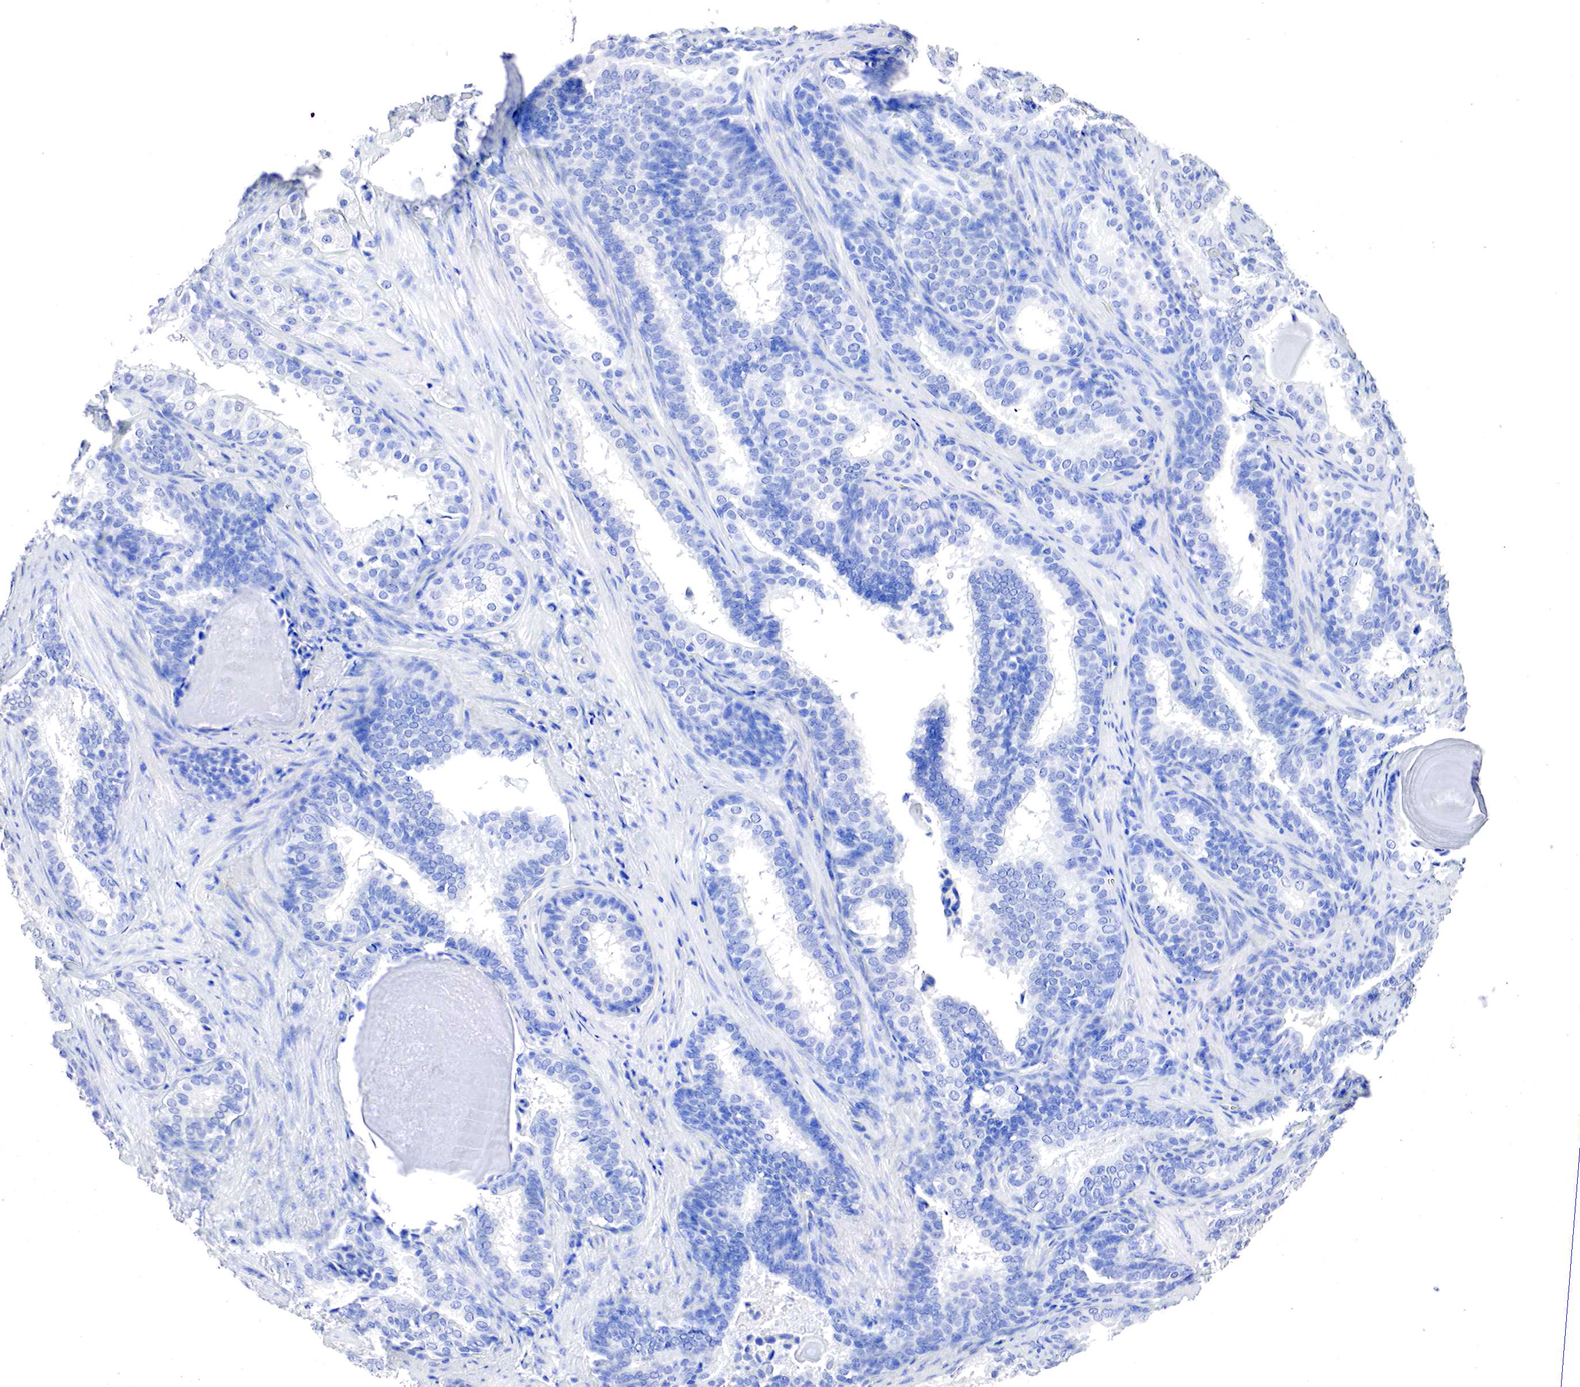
{"staining": {"intensity": "negative", "quantity": "none", "location": "none"}, "tissue": "prostate cancer", "cell_type": "Tumor cells", "image_type": "cancer", "snomed": [{"axis": "morphology", "description": "Adenocarcinoma, Medium grade"}, {"axis": "topography", "description": "Prostate"}], "caption": "Immunohistochemical staining of human prostate cancer exhibits no significant positivity in tumor cells. (Stains: DAB IHC with hematoxylin counter stain, Microscopy: brightfield microscopy at high magnification).", "gene": "OTC", "patient": {"sex": "male", "age": 70}}